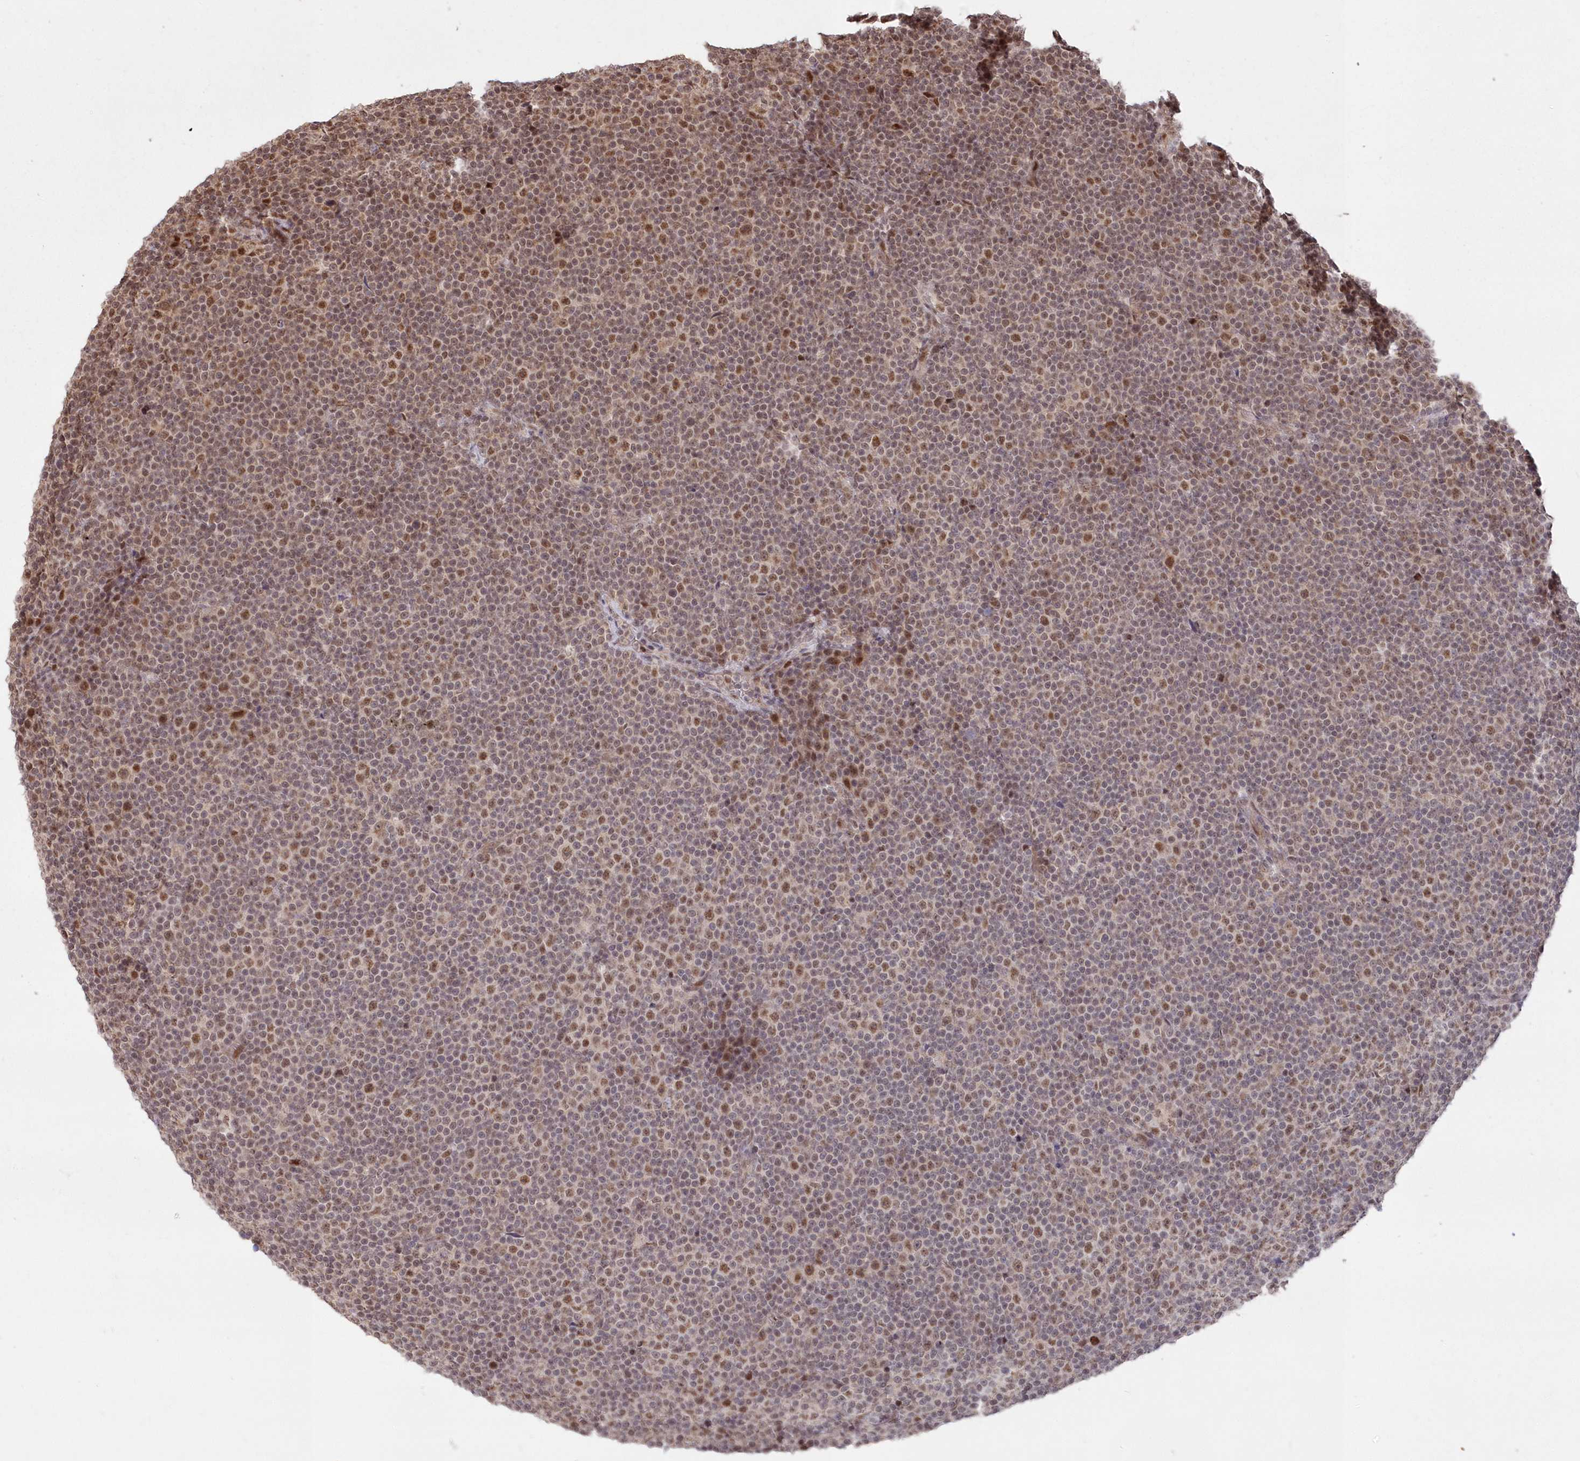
{"staining": {"intensity": "moderate", "quantity": "<25%", "location": "nuclear"}, "tissue": "lymphoma", "cell_type": "Tumor cells", "image_type": "cancer", "snomed": [{"axis": "morphology", "description": "Malignant lymphoma, non-Hodgkin's type, Low grade"}, {"axis": "topography", "description": "Lymph node"}], "caption": "This image exhibits malignant lymphoma, non-Hodgkin's type (low-grade) stained with immunohistochemistry to label a protein in brown. The nuclear of tumor cells show moderate positivity for the protein. Nuclei are counter-stained blue.", "gene": "WBP1L", "patient": {"sex": "female", "age": 67}}